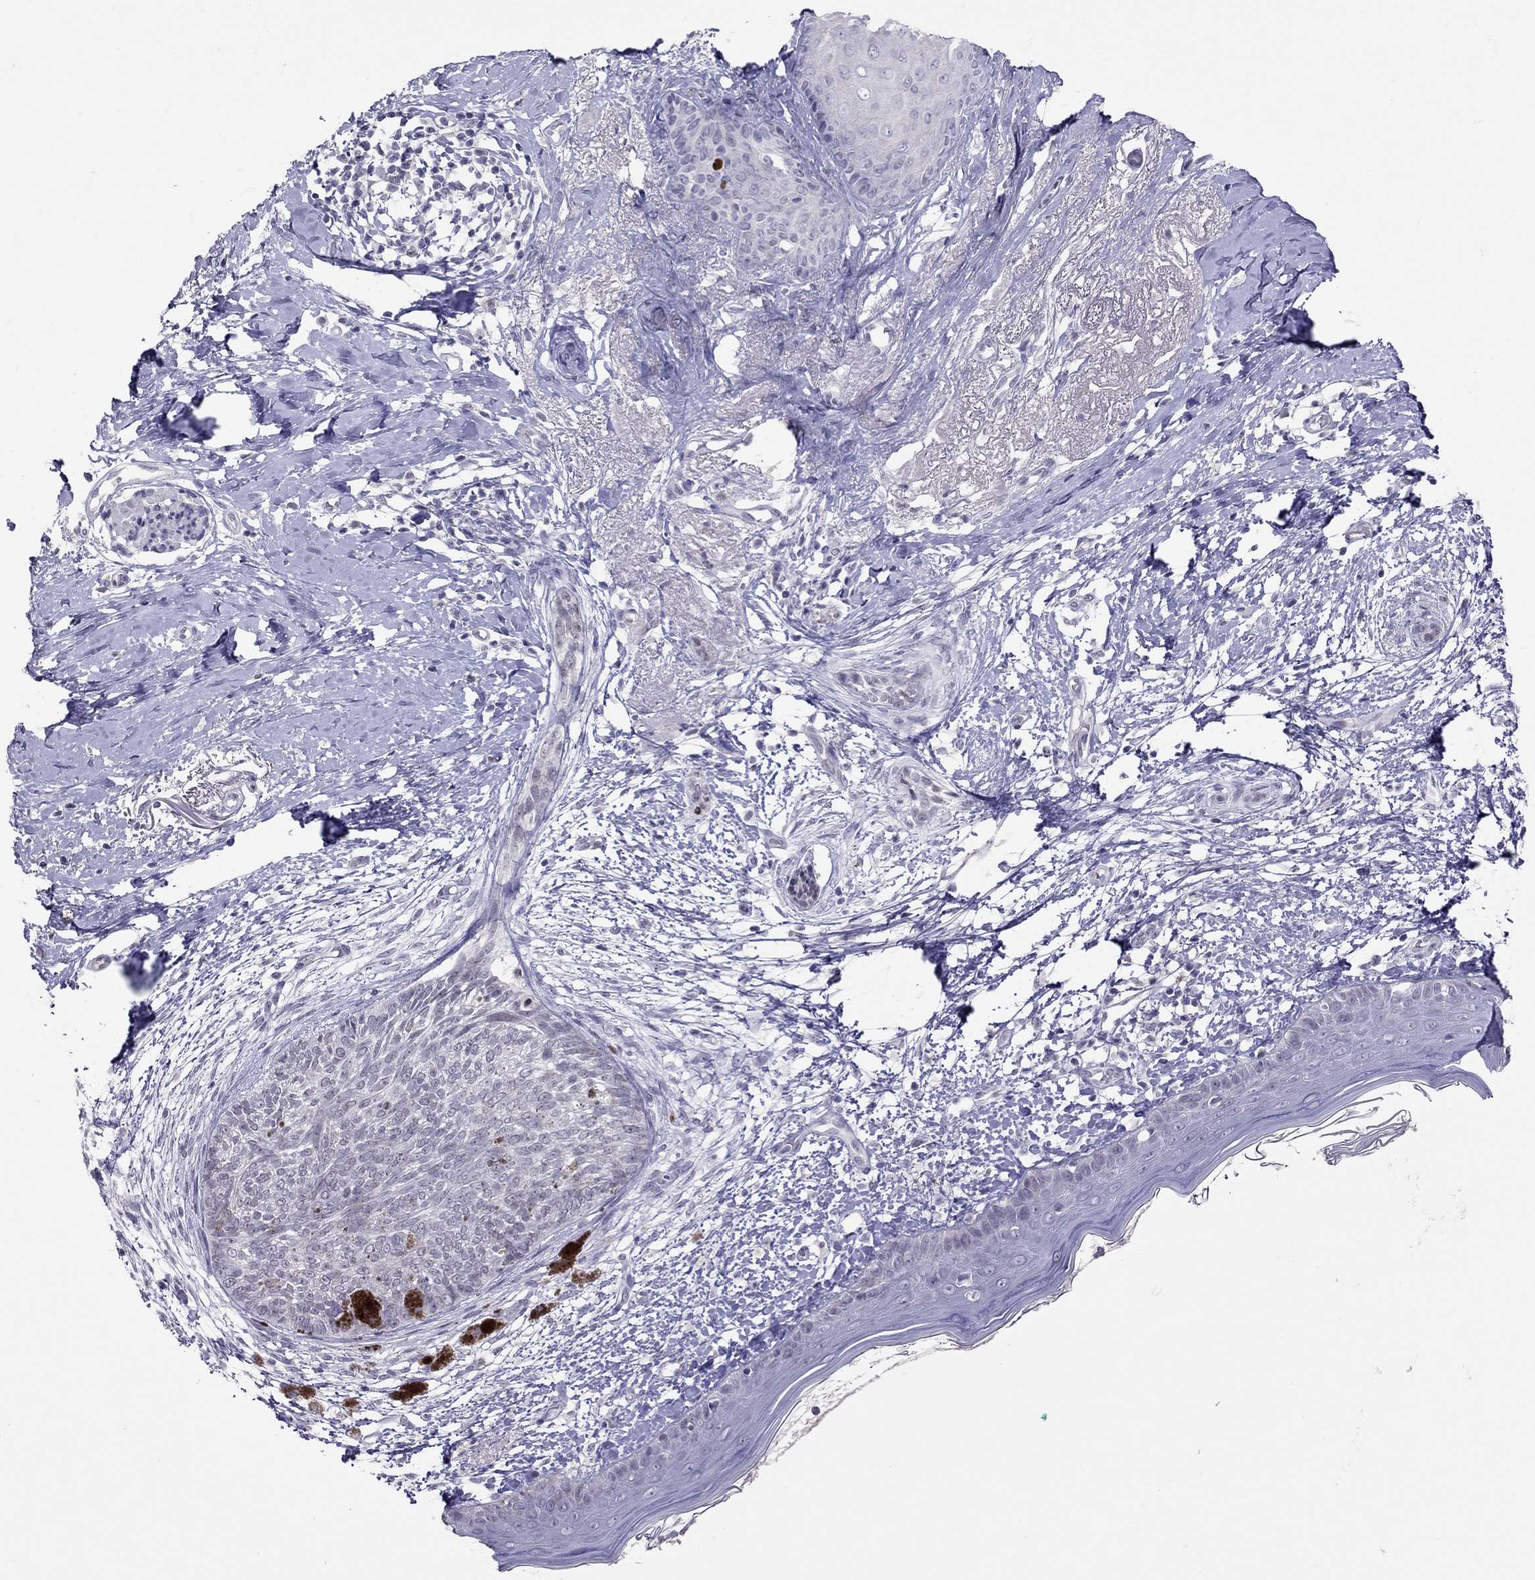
{"staining": {"intensity": "negative", "quantity": "none", "location": "none"}, "tissue": "skin cancer", "cell_type": "Tumor cells", "image_type": "cancer", "snomed": [{"axis": "morphology", "description": "Normal tissue, NOS"}, {"axis": "morphology", "description": "Basal cell carcinoma"}, {"axis": "topography", "description": "Skin"}], "caption": "Protein analysis of basal cell carcinoma (skin) displays no significant staining in tumor cells.", "gene": "JHY", "patient": {"sex": "male", "age": 84}}